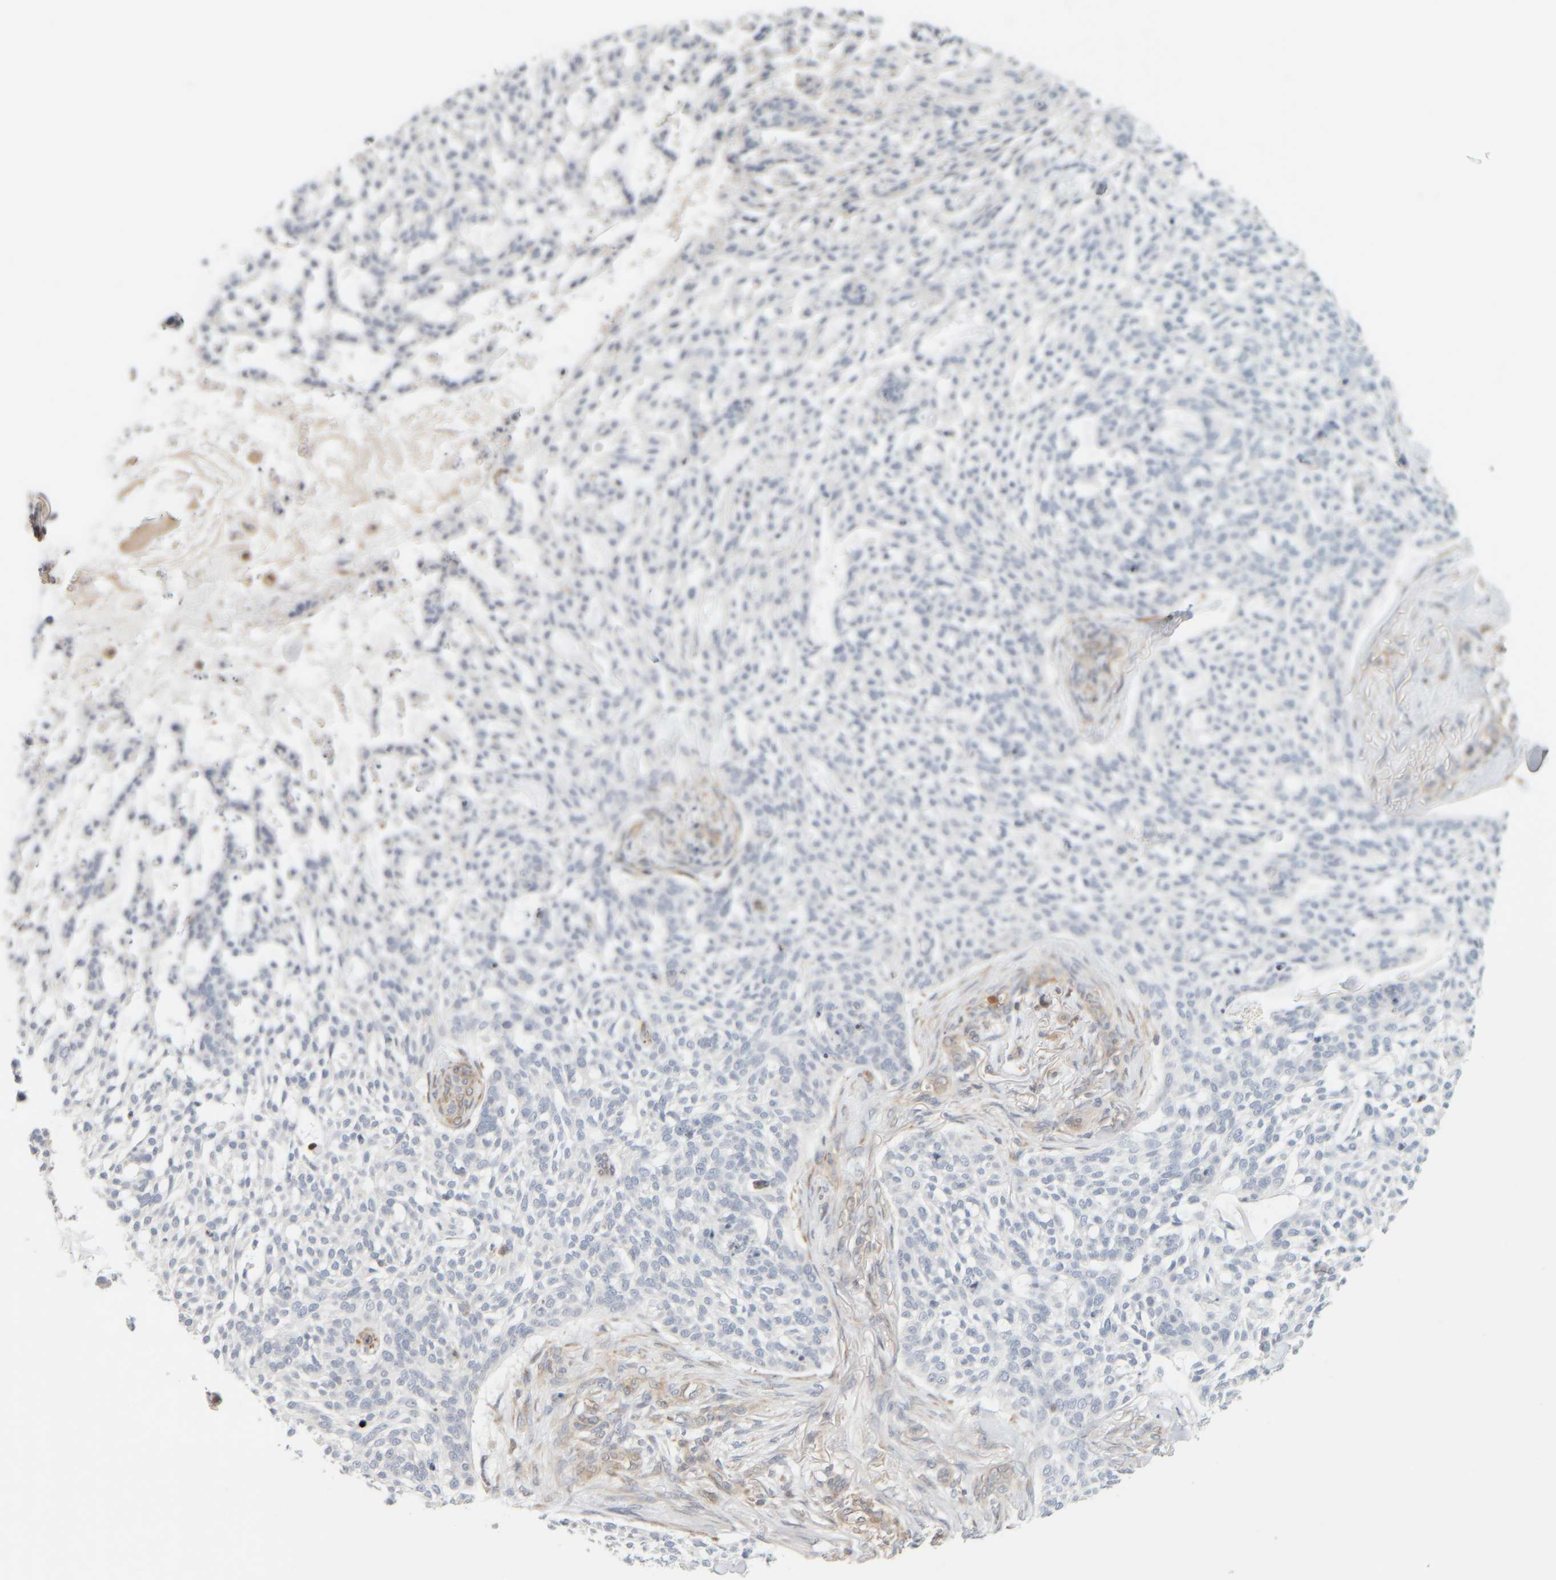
{"staining": {"intensity": "negative", "quantity": "none", "location": "none"}, "tissue": "skin cancer", "cell_type": "Tumor cells", "image_type": "cancer", "snomed": [{"axis": "morphology", "description": "Basal cell carcinoma"}, {"axis": "topography", "description": "Skin"}], "caption": "This photomicrograph is of skin basal cell carcinoma stained with immunohistochemistry (IHC) to label a protein in brown with the nuclei are counter-stained blue. There is no expression in tumor cells.", "gene": "PTGES3L-AARSD1", "patient": {"sex": "female", "age": 64}}